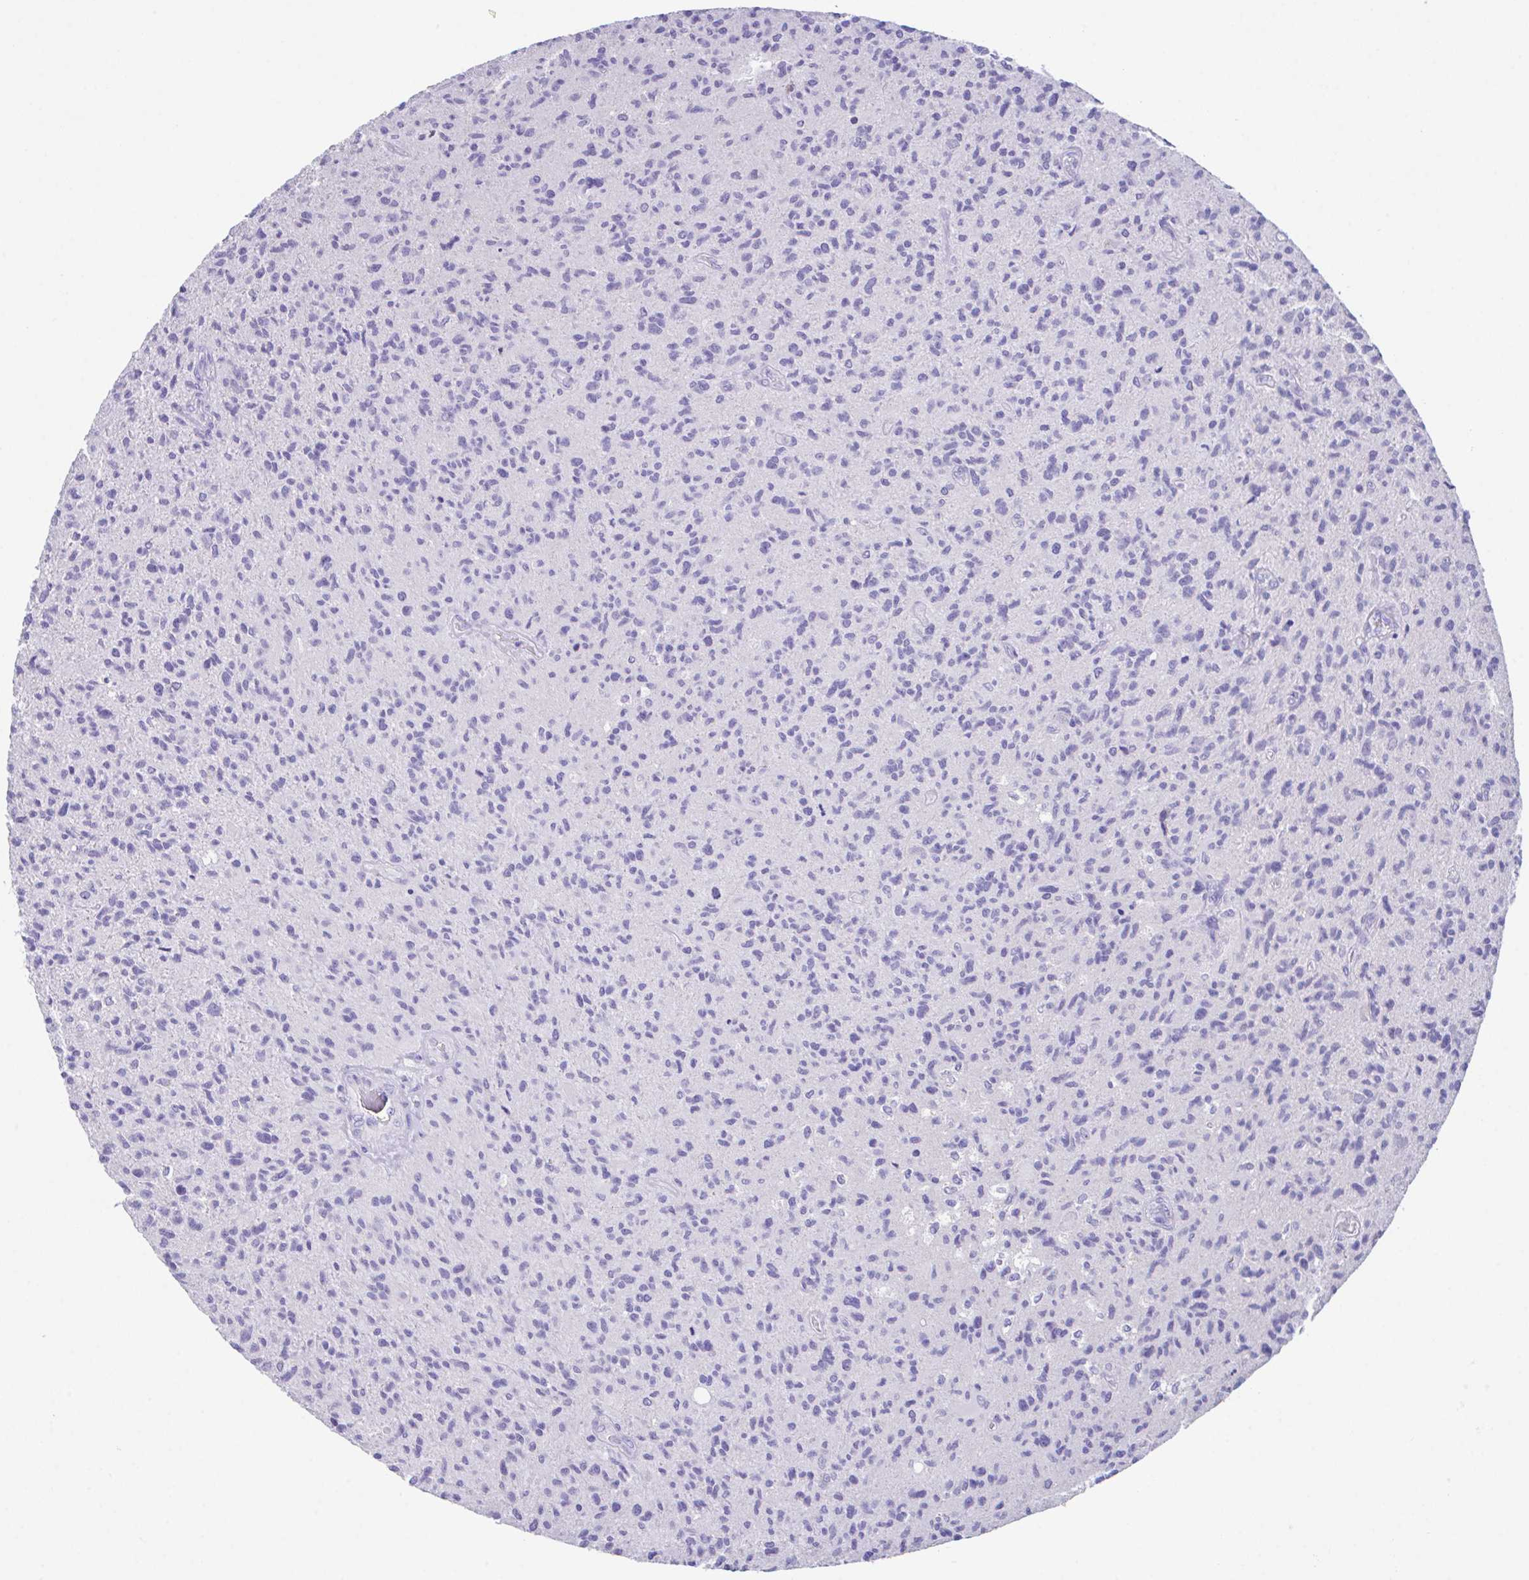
{"staining": {"intensity": "negative", "quantity": "none", "location": "none"}, "tissue": "glioma", "cell_type": "Tumor cells", "image_type": "cancer", "snomed": [{"axis": "morphology", "description": "Glioma, malignant, High grade"}, {"axis": "topography", "description": "Brain"}], "caption": "Glioma was stained to show a protein in brown. There is no significant positivity in tumor cells.", "gene": "HACD4", "patient": {"sex": "female", "age": 70}}